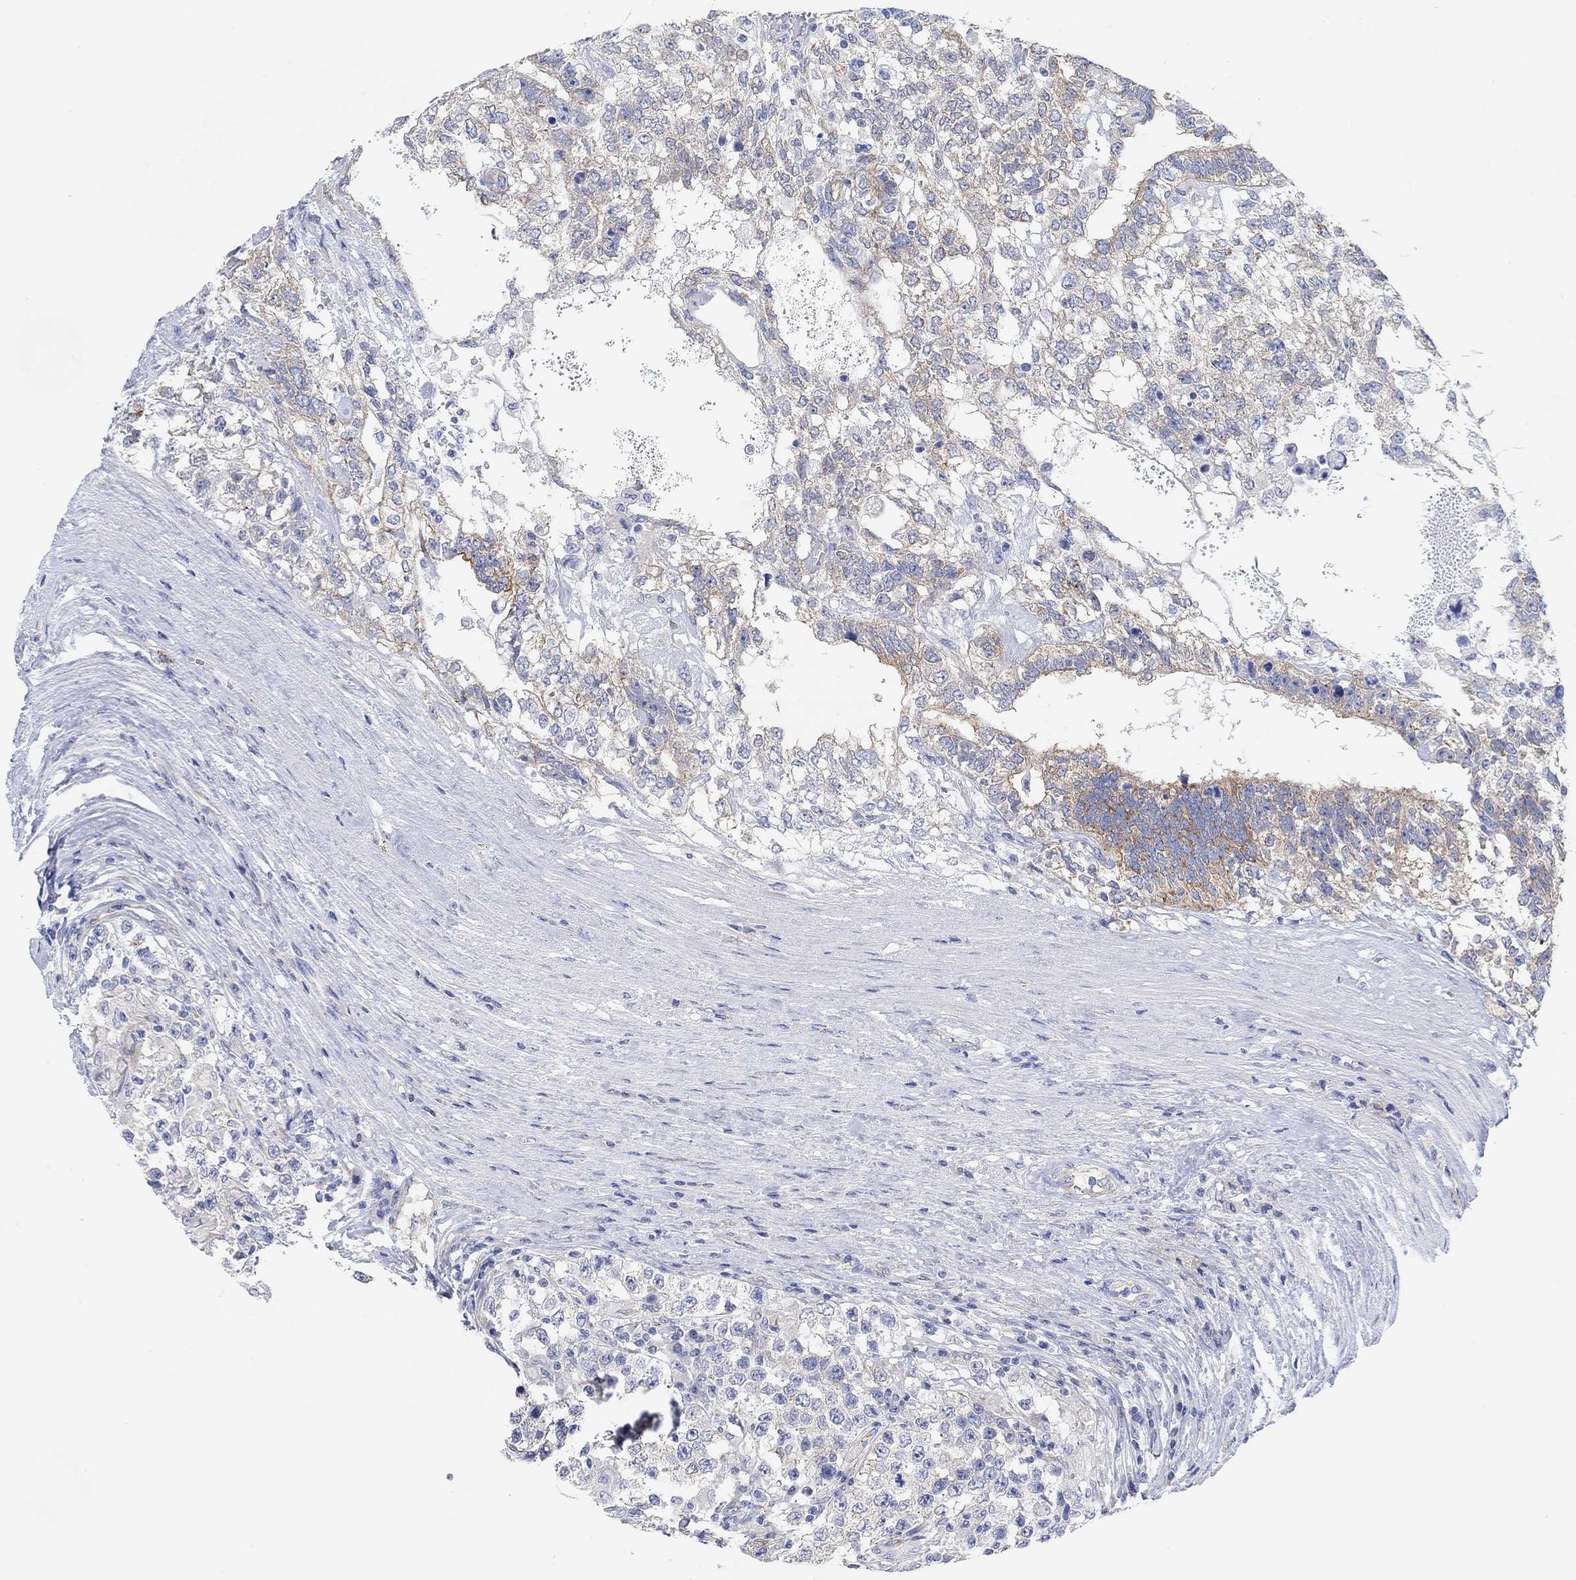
{"staining": {"intensity": "moderate", "quantity": "<25%", "location": "cytoplasmic/membranous"}, "tissue": "testis cancer", "cell_type": "Tumor cells", "image_type": "cancer", "snomed": [{"axis": "morphology", "description": "Seminoma, NOS"}, {"axis": "morphology", "description": "Carcinoma, Embryonal, NOS"}, {"axis": "topography", "description": "Testis"}], "caption": "Protein expression analysis of human testis cancer reveals moderate cytoplasmic/membranous expression in approximately <25% of tumor cells.", "gene": "RGS1", "patient": {"sex": "male", "age": 41}}